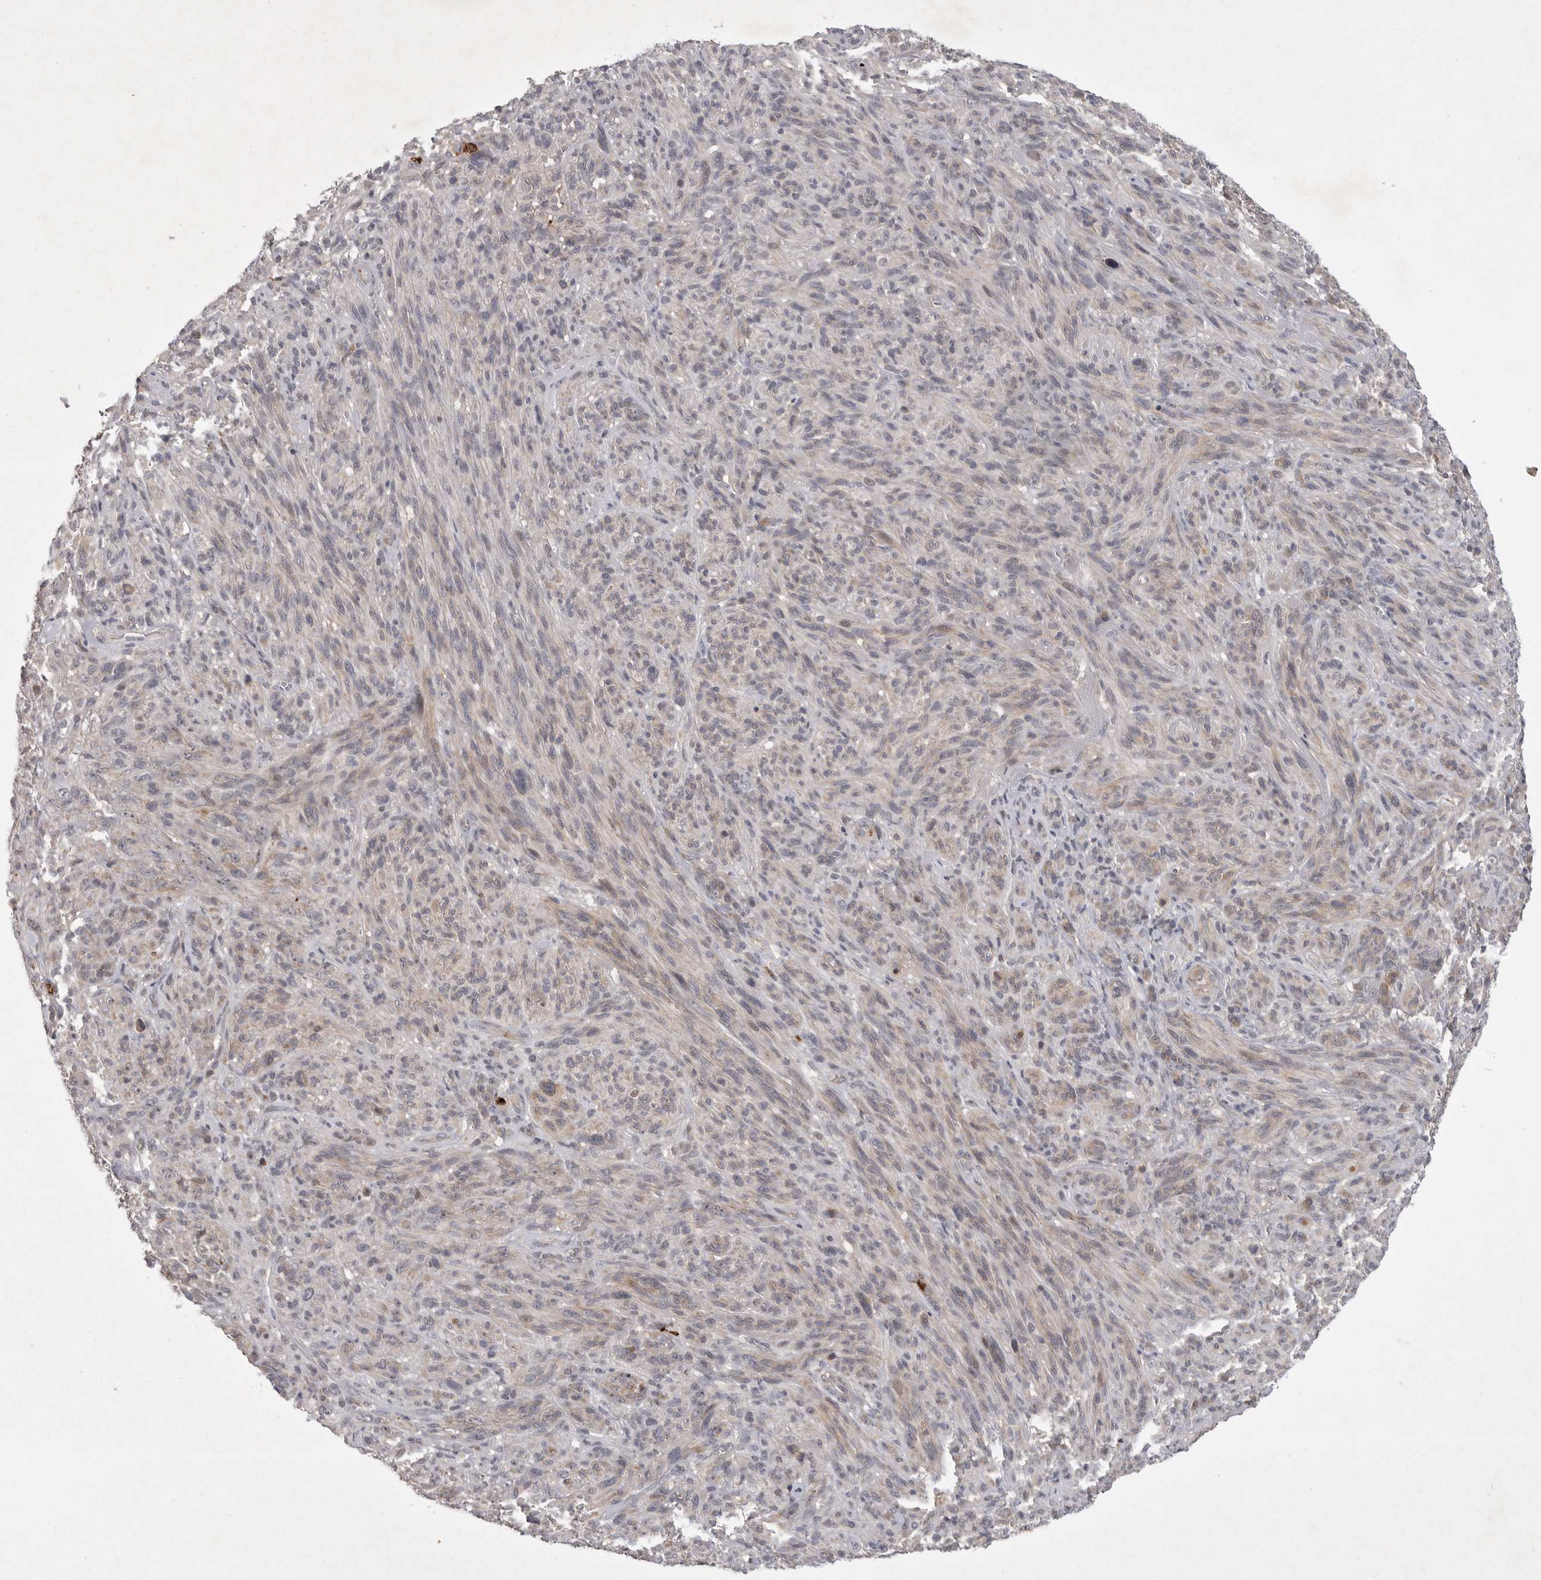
{"staining": {"intensity": "negative", "quantity": "none", "location": "none"}, "tissue": "melanoma", "cell_type": "Tumor cells", "image_type": "cancer", "snomed": [{"axis": "morphology", "description": "Malignant melanoma, NOS"}, {"axis": "topography", "description": "Skin of head"}], "caption": "Protein analysis of malignant melanoma reveals no significant staining in tumor cells.", "gene": "UBE3D", "patient": {"sex": "male", "age": 96}}